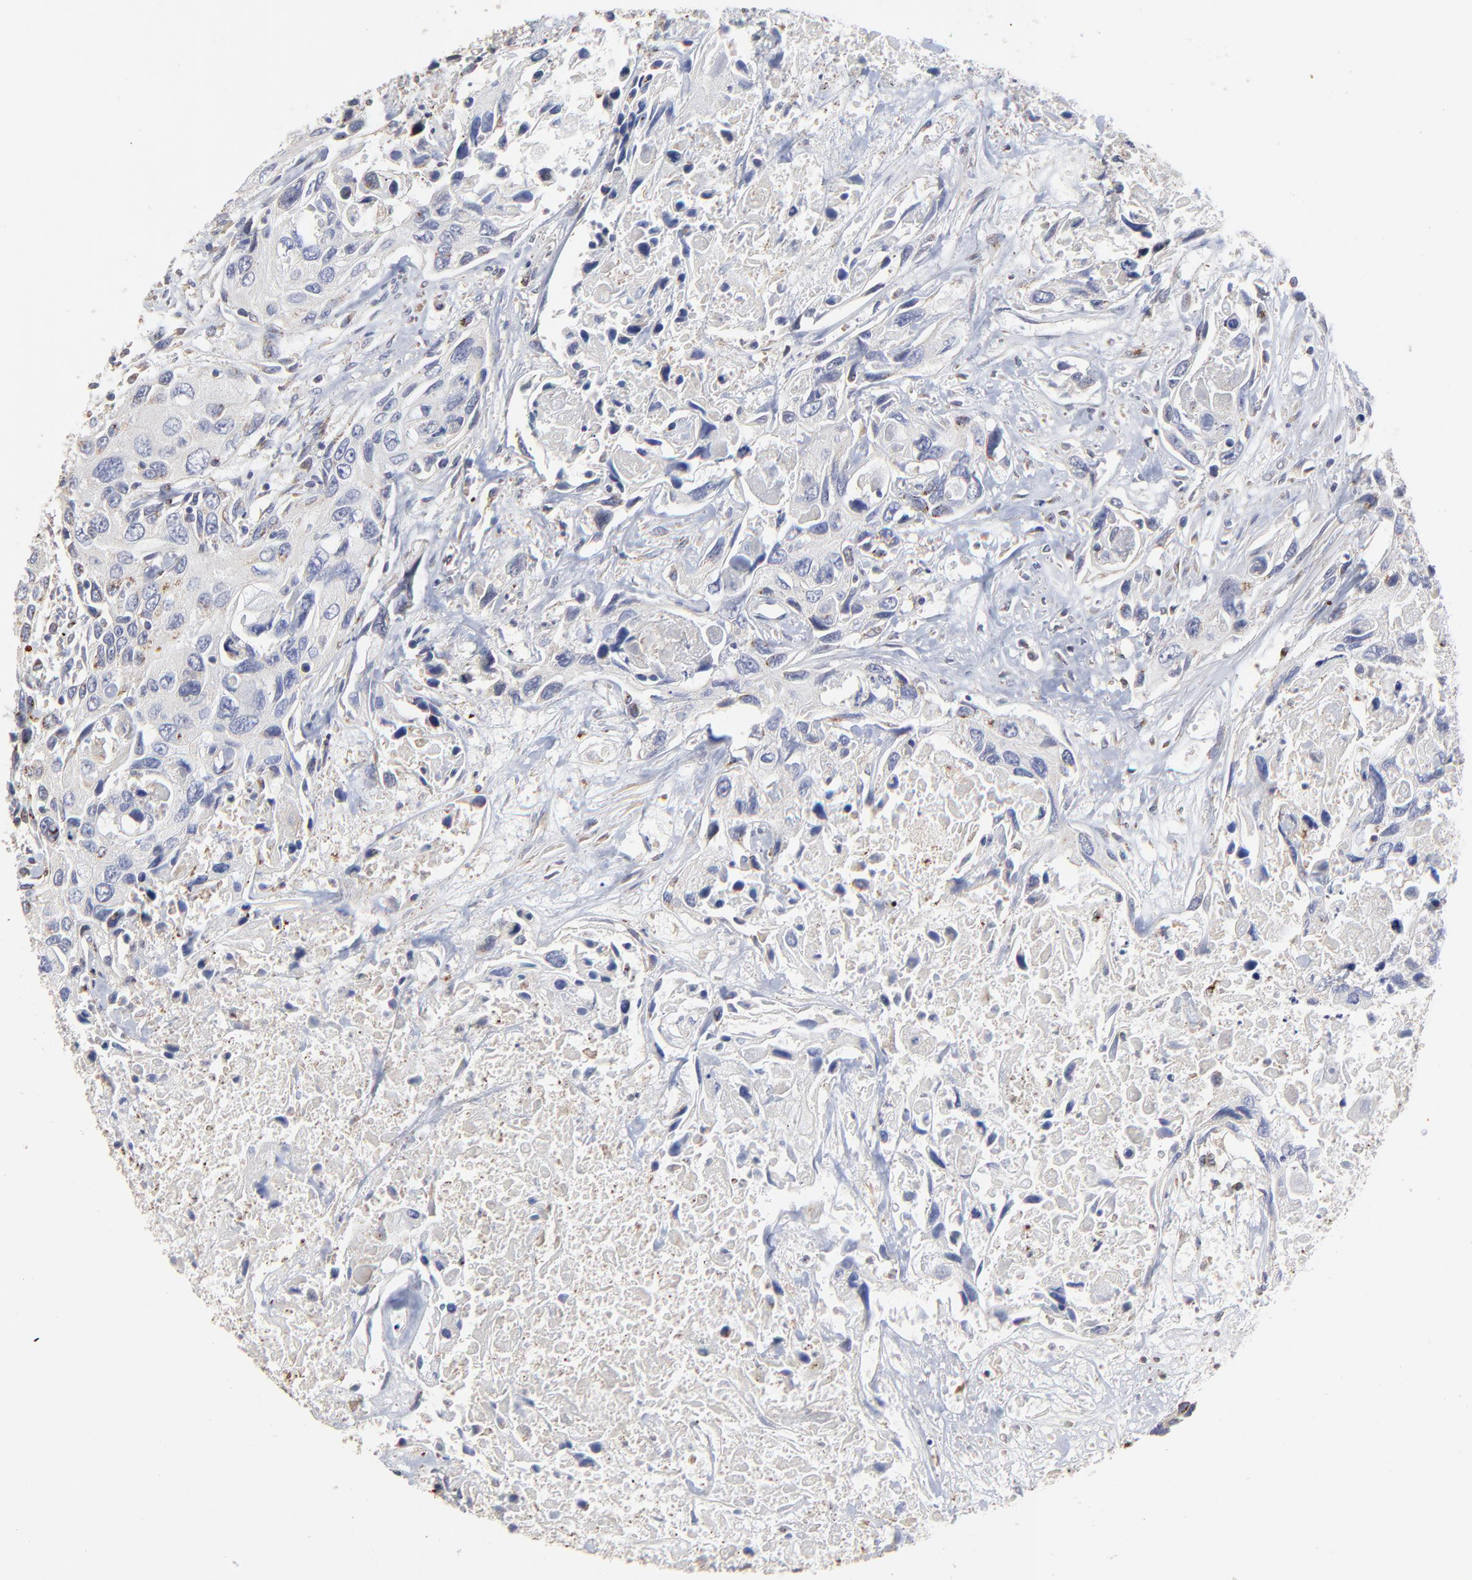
{"staining": {"intensity": "negative", "quantity": "none", "location": "none"}, "tissue": "urothelial cancer", "cell_type": "Tumor cells", "image_type": "cancer", "snomed": [{"axis": "morphology", "description": "Urothelial carcinoma, High grade"}, {"axis": "topography", "description": "Urinary bladder"}], "caption": "Protein analysis of urothelial cancer displays no significant staining in tumor cells. (Stains: DAB immunohistochemistry (IHC) with hematoxylin counter stain, Microscopy: brightfield microscopy at high magnification).", "gene": "ELP2", "patient": {"sex": "male", "age": 71}}